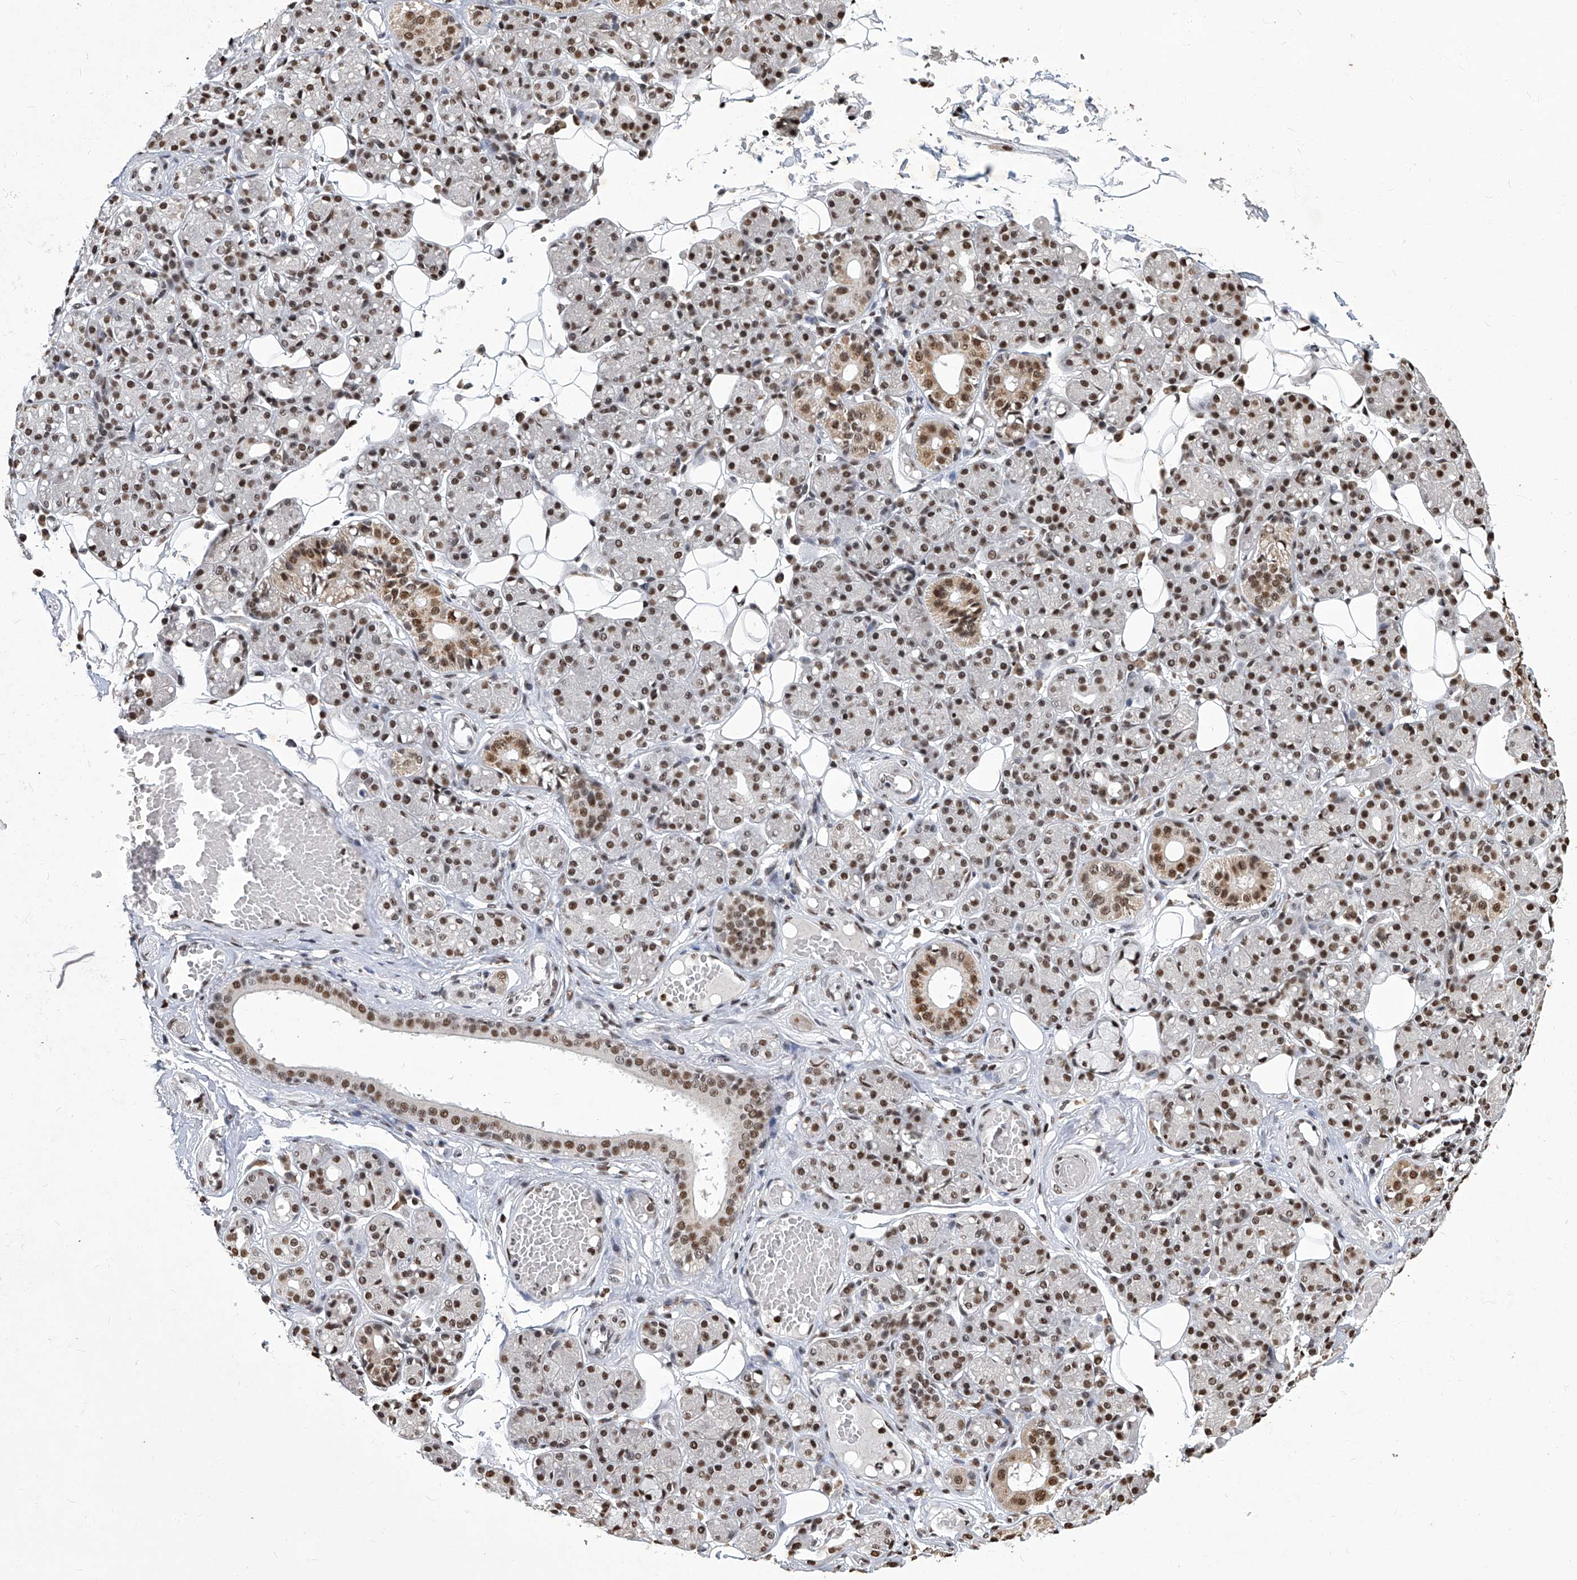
{"staining": {"intensity": "strong", "quantity": ">75%", "location": "nuclear"}, "tissue": "salivary gland", "cell_type": "Glandular cells", "image_type": "normal", "snomed": [{"axis": "morphology", "description": "Normal tissue, NOS"}, {"axis": "topography", "description": "Salivary gland"}], "caption": "An immunohistochemistry histopathology image of benign tissue is shown. Protein staining in brown labels strong nuclear positivity in salivary gland within glandular cells.", "gene": "HBP1", "patient": {"sex": "male", "age": 63}}